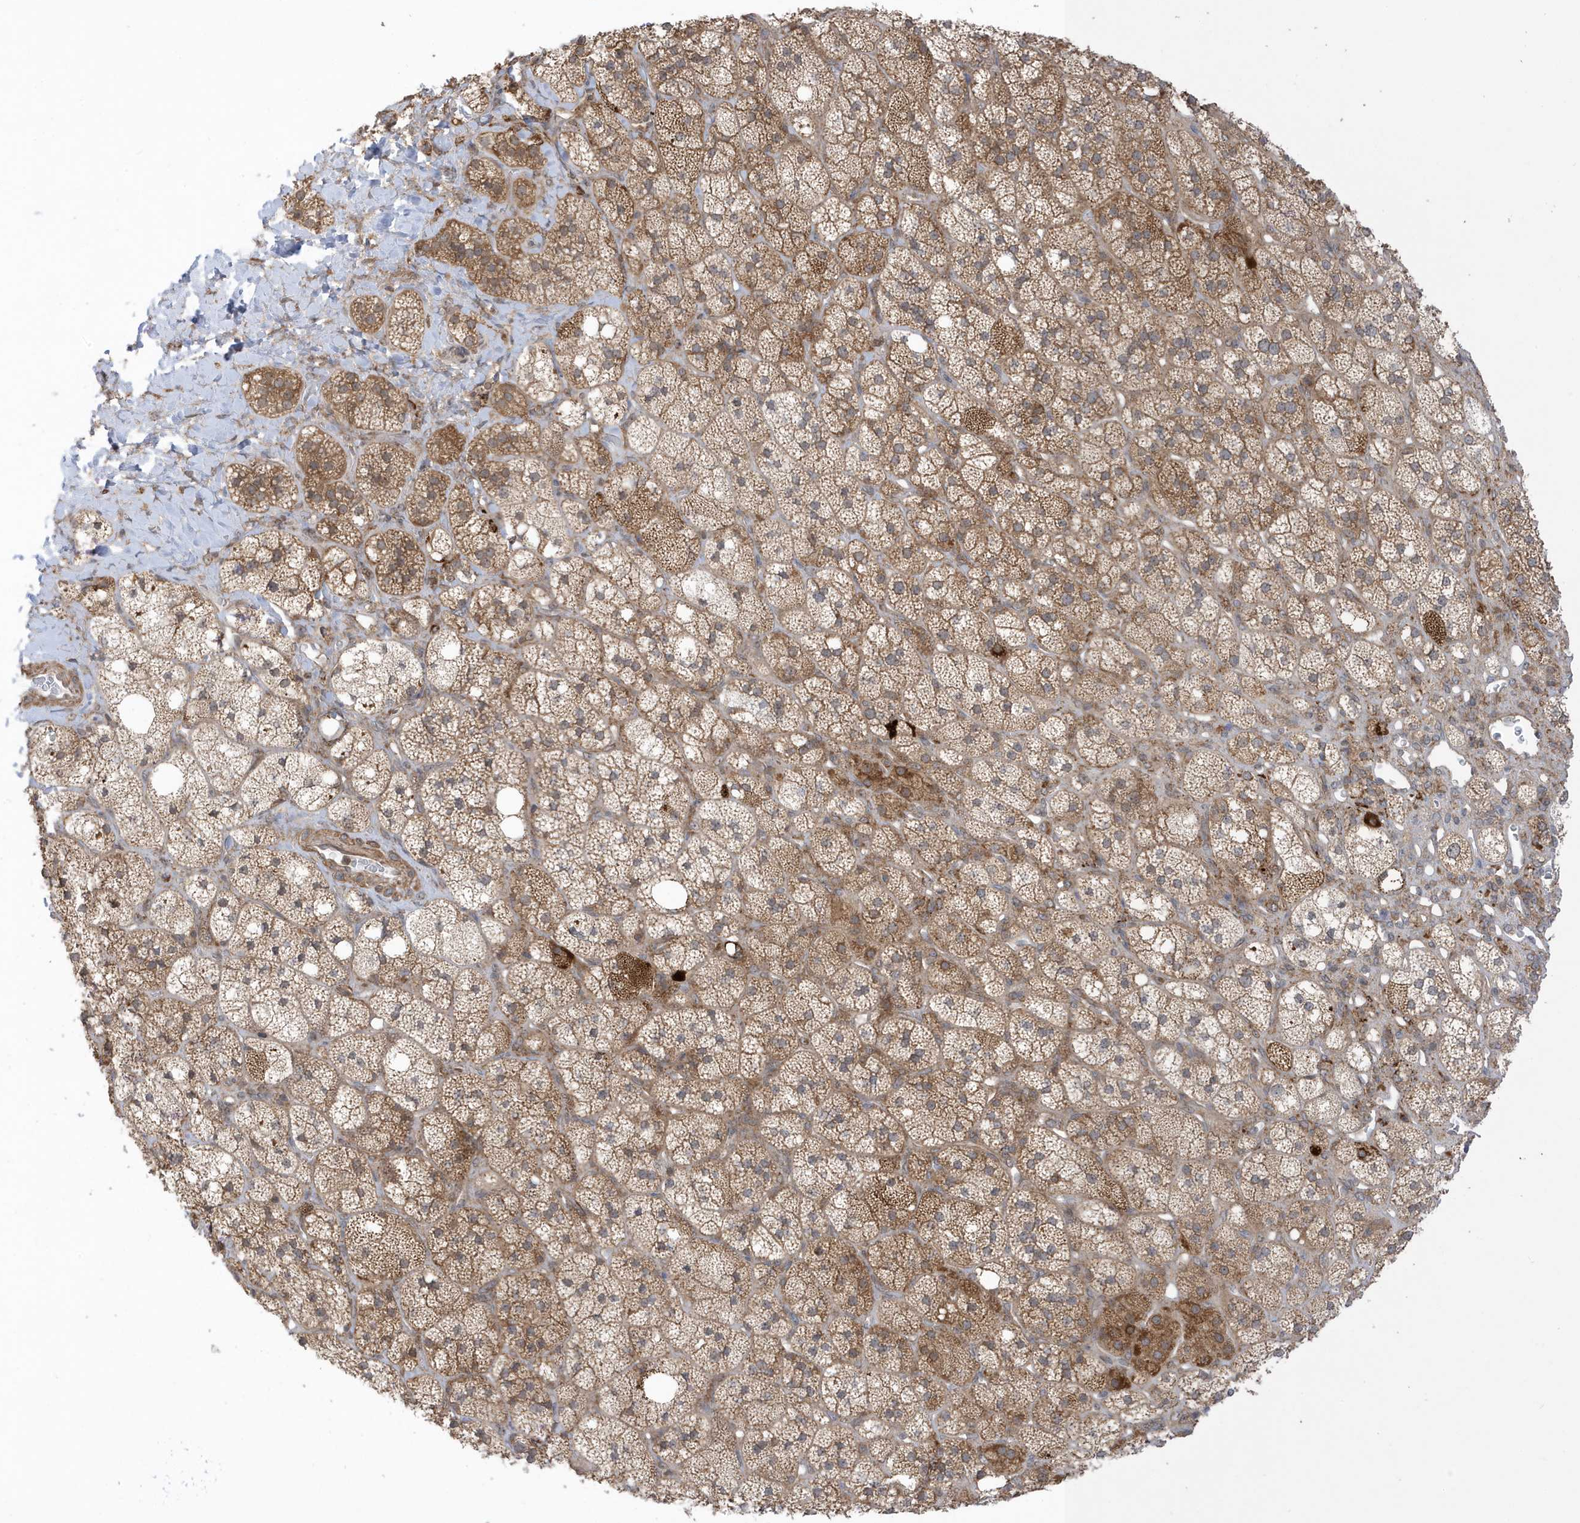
{"staining": {"intensity": "strong", "quantity": "25%-75%", "location": "cytoplasmic/membranous"}, "tissue": "adrenal gland", "cell_type": "Glandular cells", "image_type": "normal", "snomed": [{"axis": "morphology", "description": "Normal tissue, NOS"}, {"axis": "topography", "description": "Adrenal gland"}], "caption": "Immunohistochemical staining of benign human adrenal gland shows 25%-75% levels of strong cytoplasmic/membranous protein staining in about 25%-75% of glandular cells. The protein is stained brown, and the nuclei are stained in blue (DAB IHC with brightfield microscopy, high magnification).", "gene": "DHX36", "patient": {"sex": "male", "age": 61}}